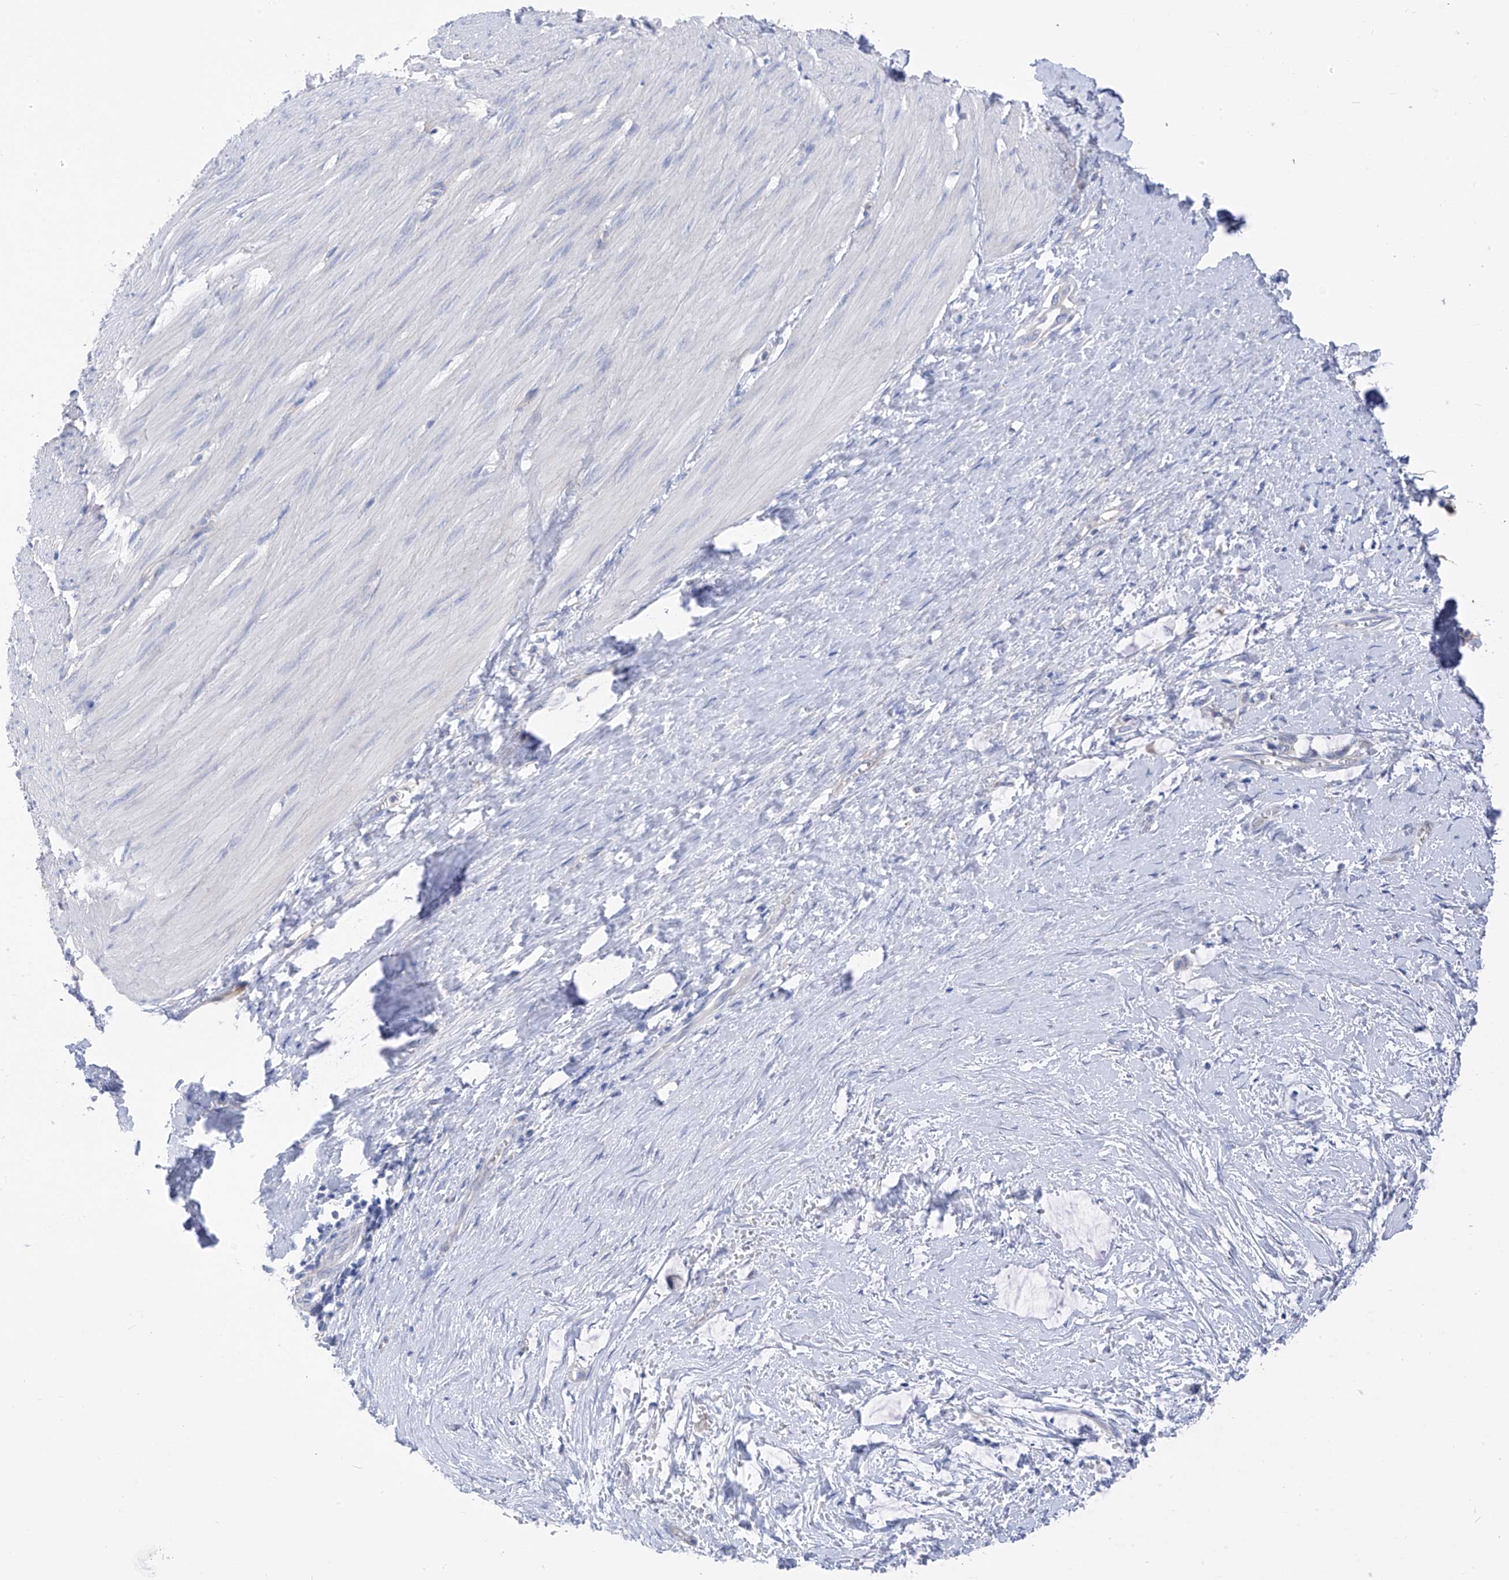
{"staining": {"intensity": "negative", "quantity": "none", "location": "none"}, "tissue": "smooth muscle", "cell_type": "Smooth muscle cells", "image_type": "normal", "snomed": [{"axis": "morphology", "description": "Normal tissue, NOS"}, {"axis": "morphology", "description": "Adenocarcinoma, NOS"}, {"axis": "topography", "description": "Colon"}, {"axis": "topography", "description": "Peripheral nerve tissue"}], "caption": "IHC micrograph of normal smooth muscle: human smooth muscle stained with DAB (3,3'-diaminobenzidine) demonstrates no significant protein expression in smooth muscle cells.", "gene": "ITGA9", "patient": {"sex": "male", "age": 14}}